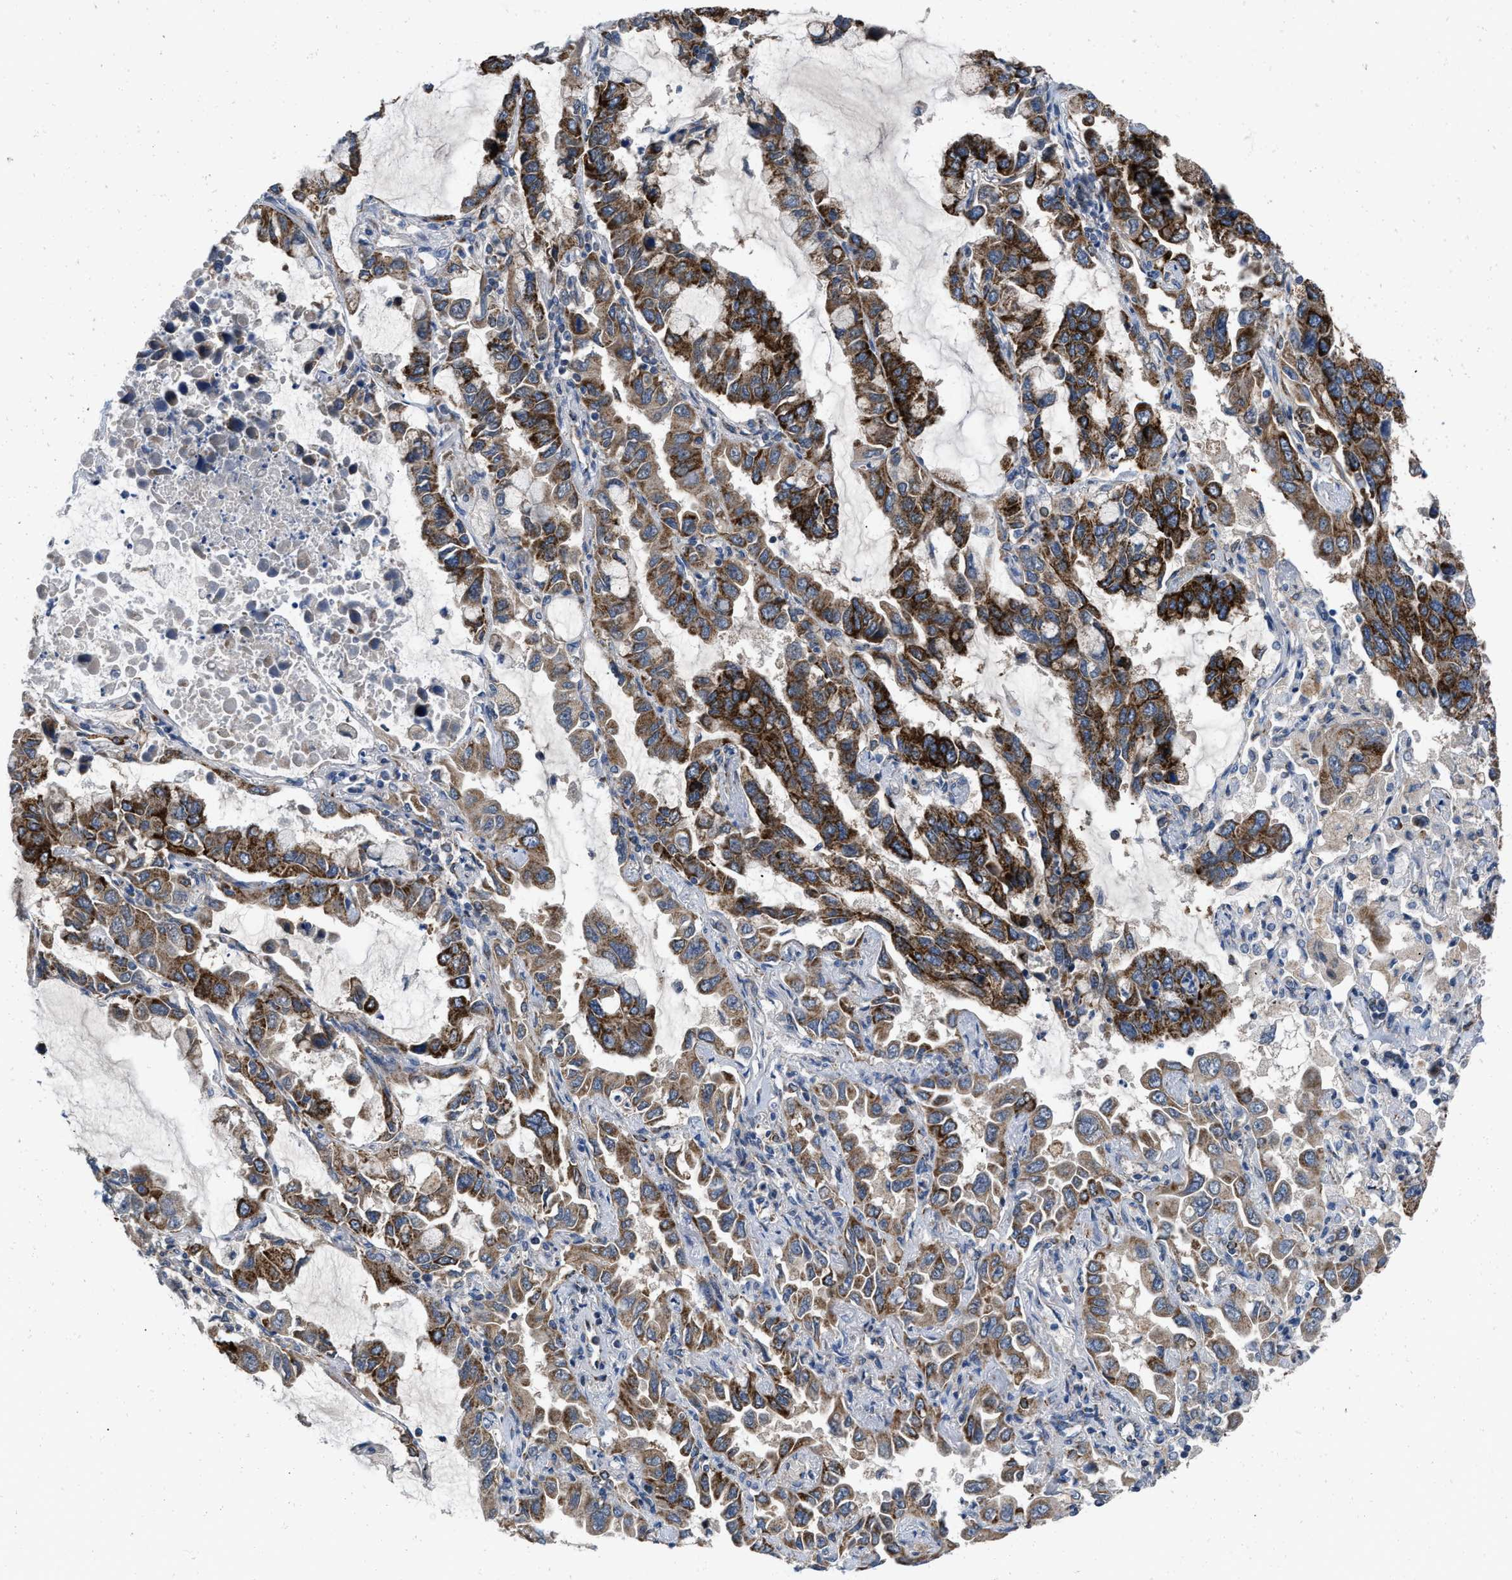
{"staining": {"intensity": "strong", "quantity": ">75%", "location": "cytoplasmic/membranous"}, "tissue": "lung cancer", "cell_type": "Tumor cells", "image_type": "cancer", "snomed": [{"axis": "morphology", "description": "Adenocarcinoma, NOS"}, {"axis": "topography", "description": "Lung"}], "caption": "This histopathology image displays immunohistochemistry (IHC) staining of lung adenocarcinoma, with high strong cytoplasmic/membranous positivity in about >75% of tumor cells.", "gene": "AKAP1", "patient": {"sex": "male", "age": 64}}